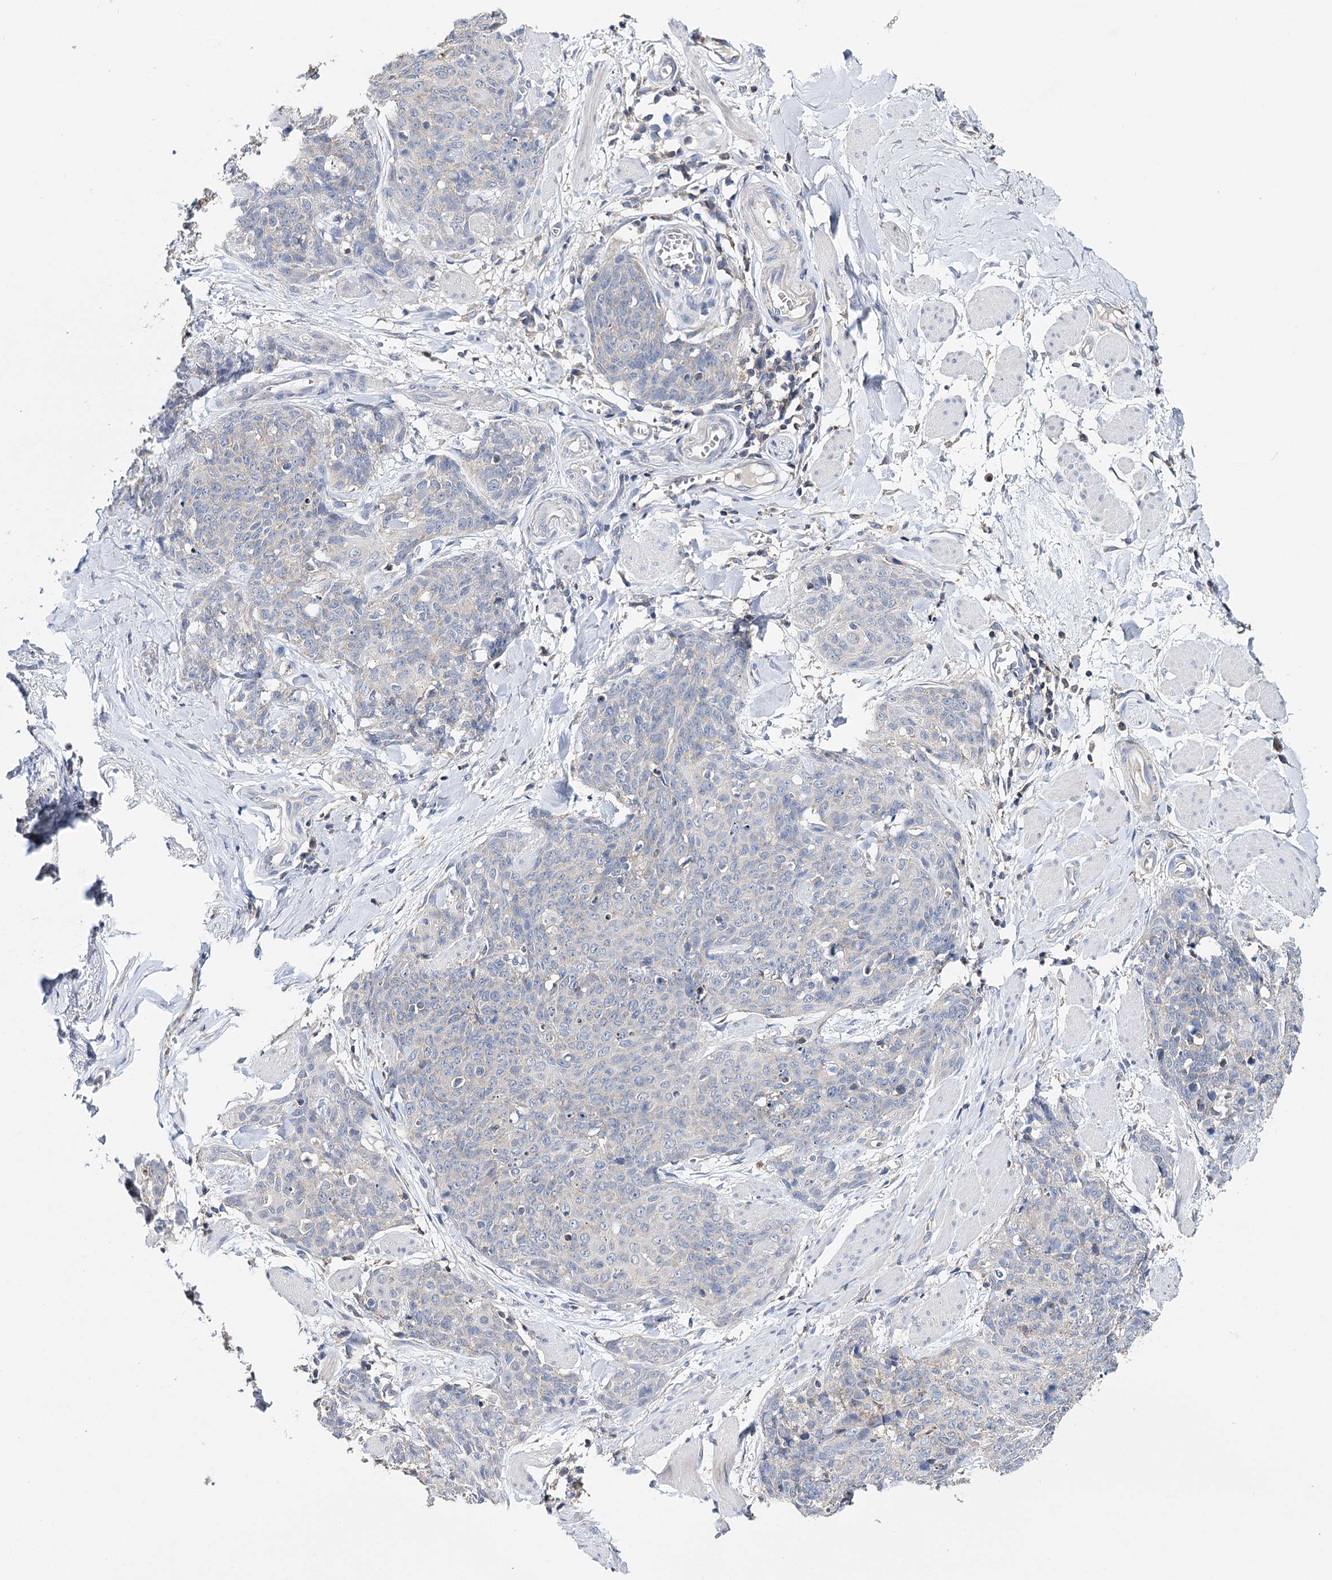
{"staining": {"intensity": "negative", "quantity": "none", "location": "none"}, "tissue": "skin cancer", "cell_type": "Tumor cells", "image_type": "cancer", "snomed": [{"axis": "morphology", "description": "Squamous cell carcinoma, NOS"}, {"axis": "topography", "description": "Skin"}, {"axis": "topography", "description": "Vulva"}], "caption": "IHC micrograph of neoplastic tissue: human skin squamous cell carcinoma stained with DAB (3,3'-diaminobenzidine) shows no significant protein positivity in tumor cells.", "gene": "CFAP46", "patient": {"sex": "female", "age": 85}}